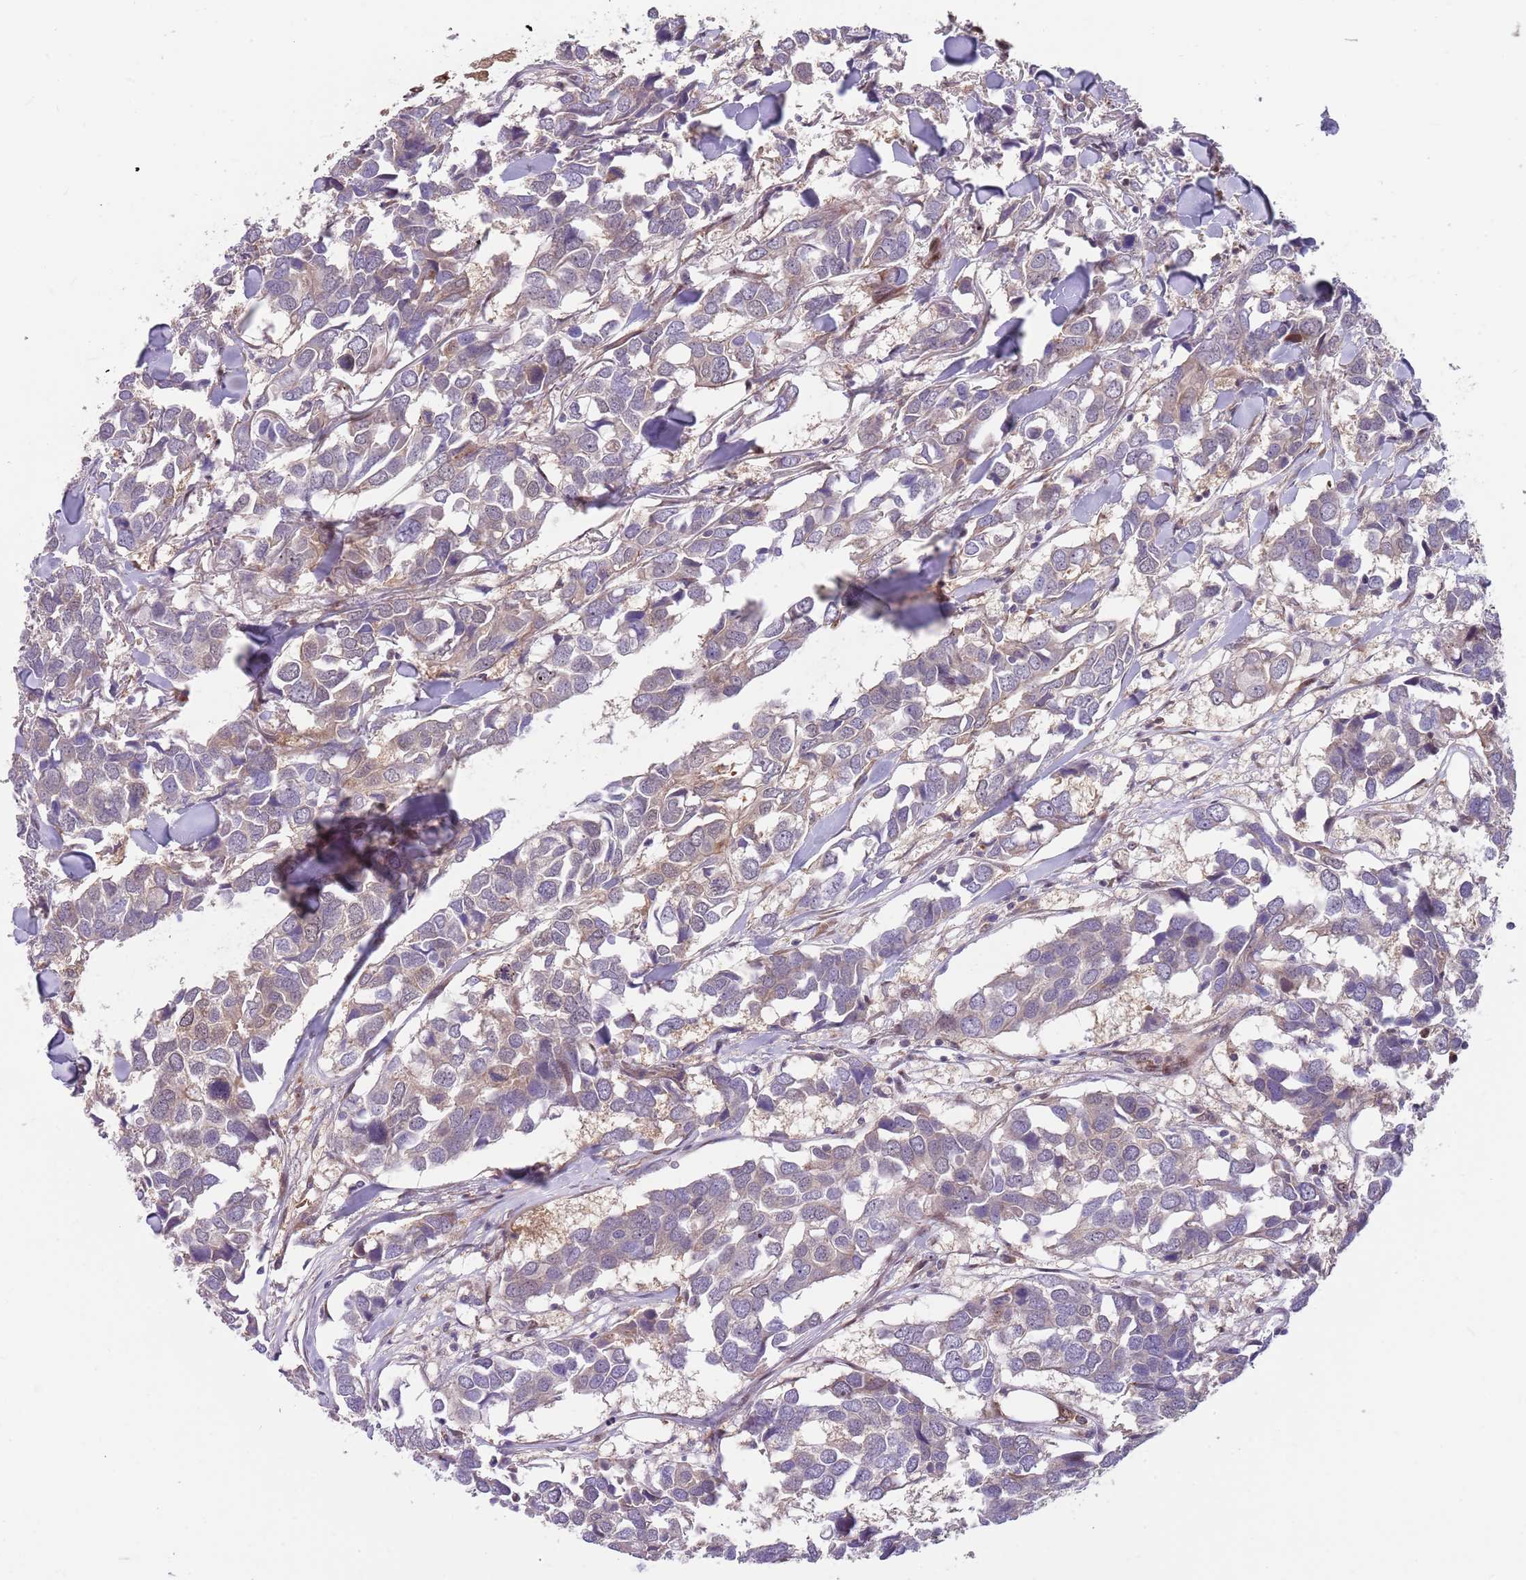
{"staining": {"intensity": "negative", "quantity": "none", "location": "none"}, "tissue": "breast cancer", "cell_type": "Tumor cells", "image_type": "cancer", "snomed": [{"axis": "morphology", "description": "Duct carcinoma"}, {"axis": "topography", "description": "Breast"}], "caption": "This is a histopathology image of immunohistochemistry (IHC) staining of invasive ductal carcinoma (breast), which shows no expression in tumor cells. The staining was performed using DAB (3,3'-diaminobenzidine) to visualize the protein expression in brown, while the nuclei were stained in blue with hematoxylin (Magnification: 20x).", "gene": "GGA1", "patient": {"sex": "female", "age": 83}}